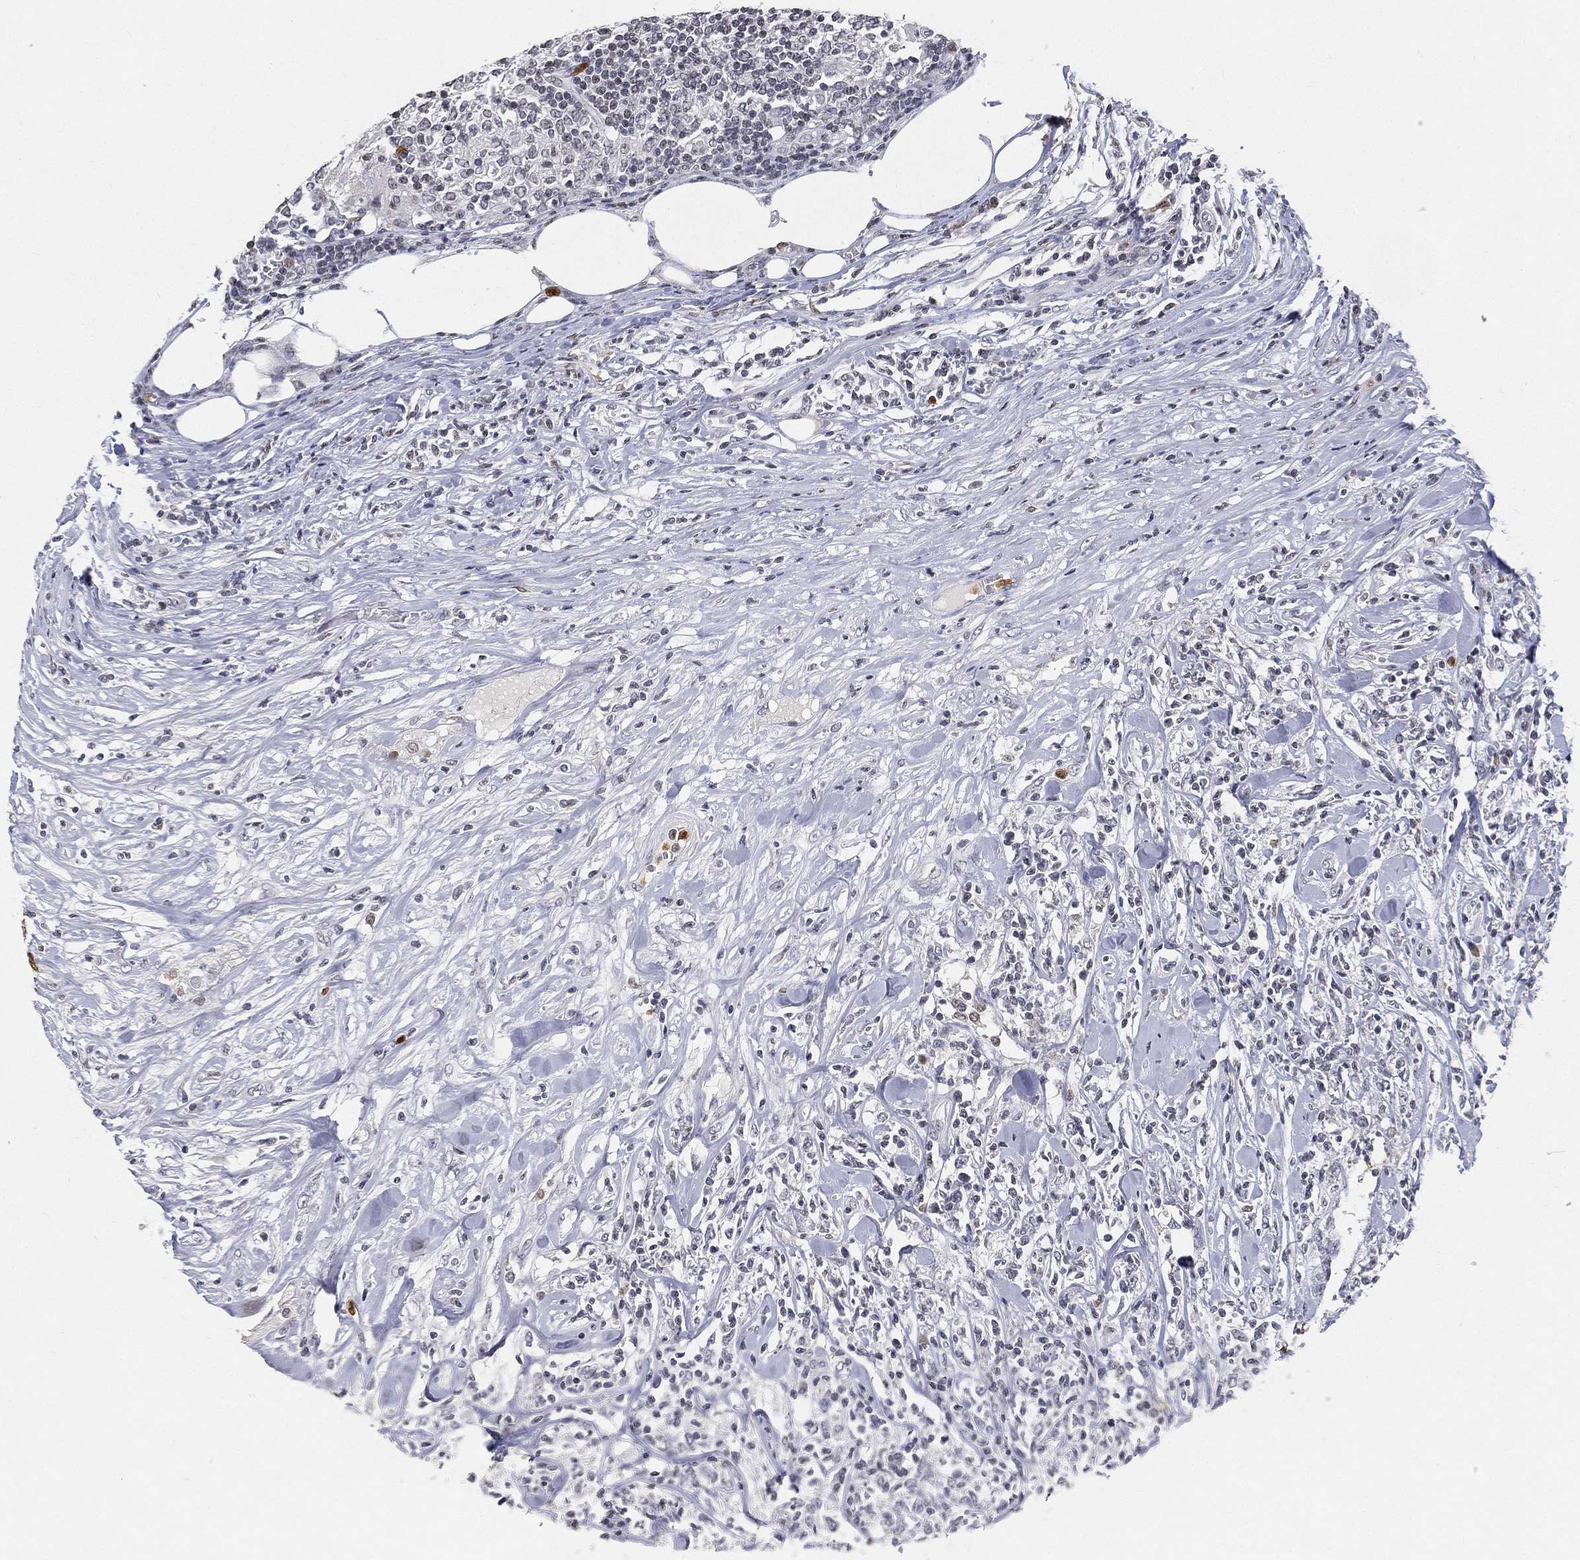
{"staining": {"intensity": "negative", "quantity": "none", "location": "none"}, "tissue": "lymphoma", "cell_type": "Tumor cells", "image_type": "cancer", "snomed": [{"axis": "morphology", "description": "Malignant lymphoma, non-Hodgkin's type, High grade"}, {"axis": "topography", "description": "Lymph node"}], "caption": "Immunohistochemistry photomicrograph of neoplastic tissue: human lymphoma stained with DAB (3,3'-diaminobenzidine) exhibits no significant protein staining in tumor cells.", "gene": "ARG1", "patient": {"sex": "female", "age": 84}}